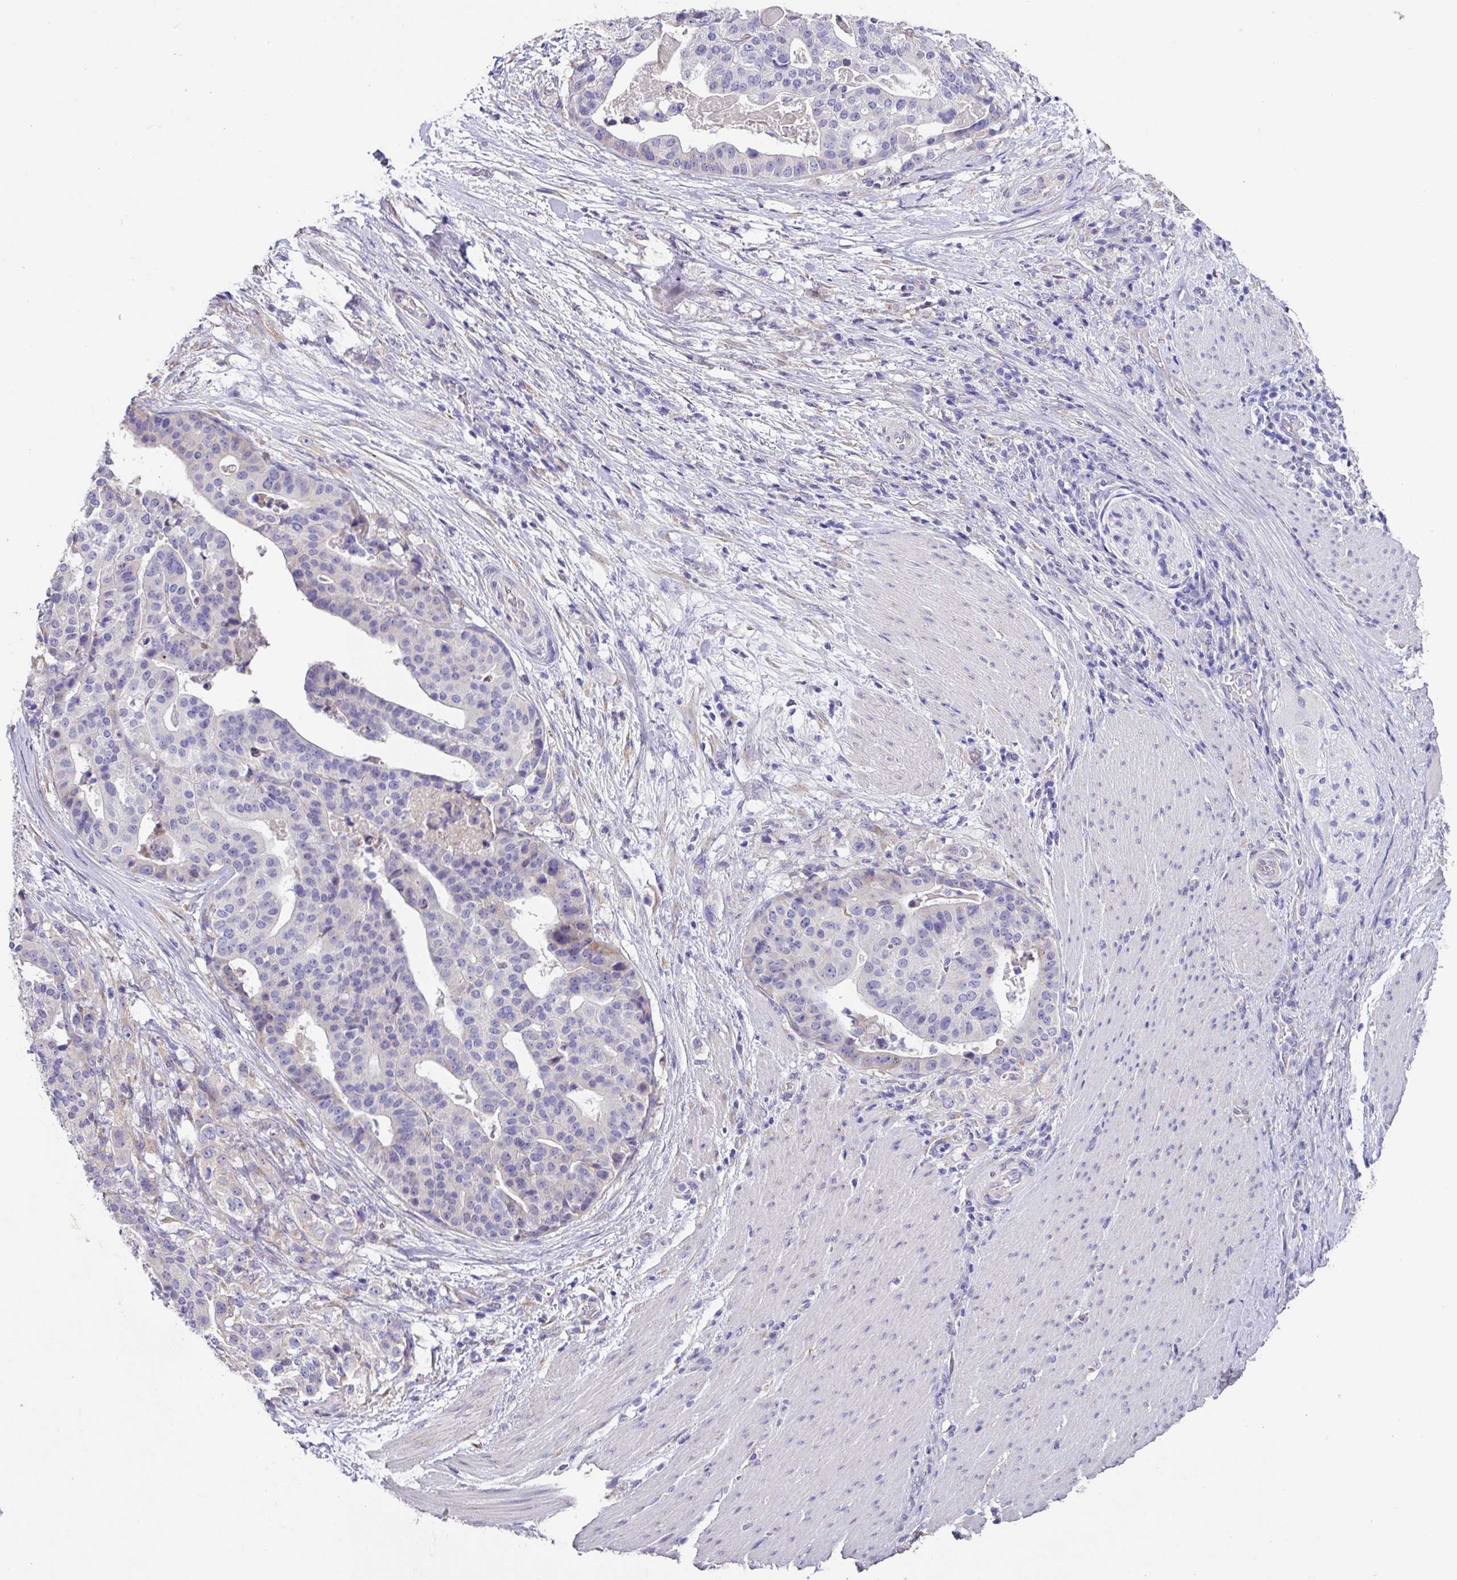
{"staining": {"intensity": "negative", "quantity": "none", "location": "none"}, "tissue": "stomach cancer", "cell_type": "Tumor cells", "image_type": "cancer", "snomed": [{"axis": "morphology", "description": "Adenocarcinoma, NOS"}, {"axis": "topography", "description": "Stomach"}], "caption": "Immunohistochemistry (IHC) histopathology image of neoplastic tissue: human stomach cancer (adenocarcinoma) stained with DAB (3,3'-diaminobenzidine) reveals no significant protein staining in tumor cells. (DAB (3,3'-diaminobenzidine) immunohistochemistry (IHC) visualized using brightfield microscopy, high magnification).", "gene": "ZG16", "patient": {"sex": "male", "age": 48}}